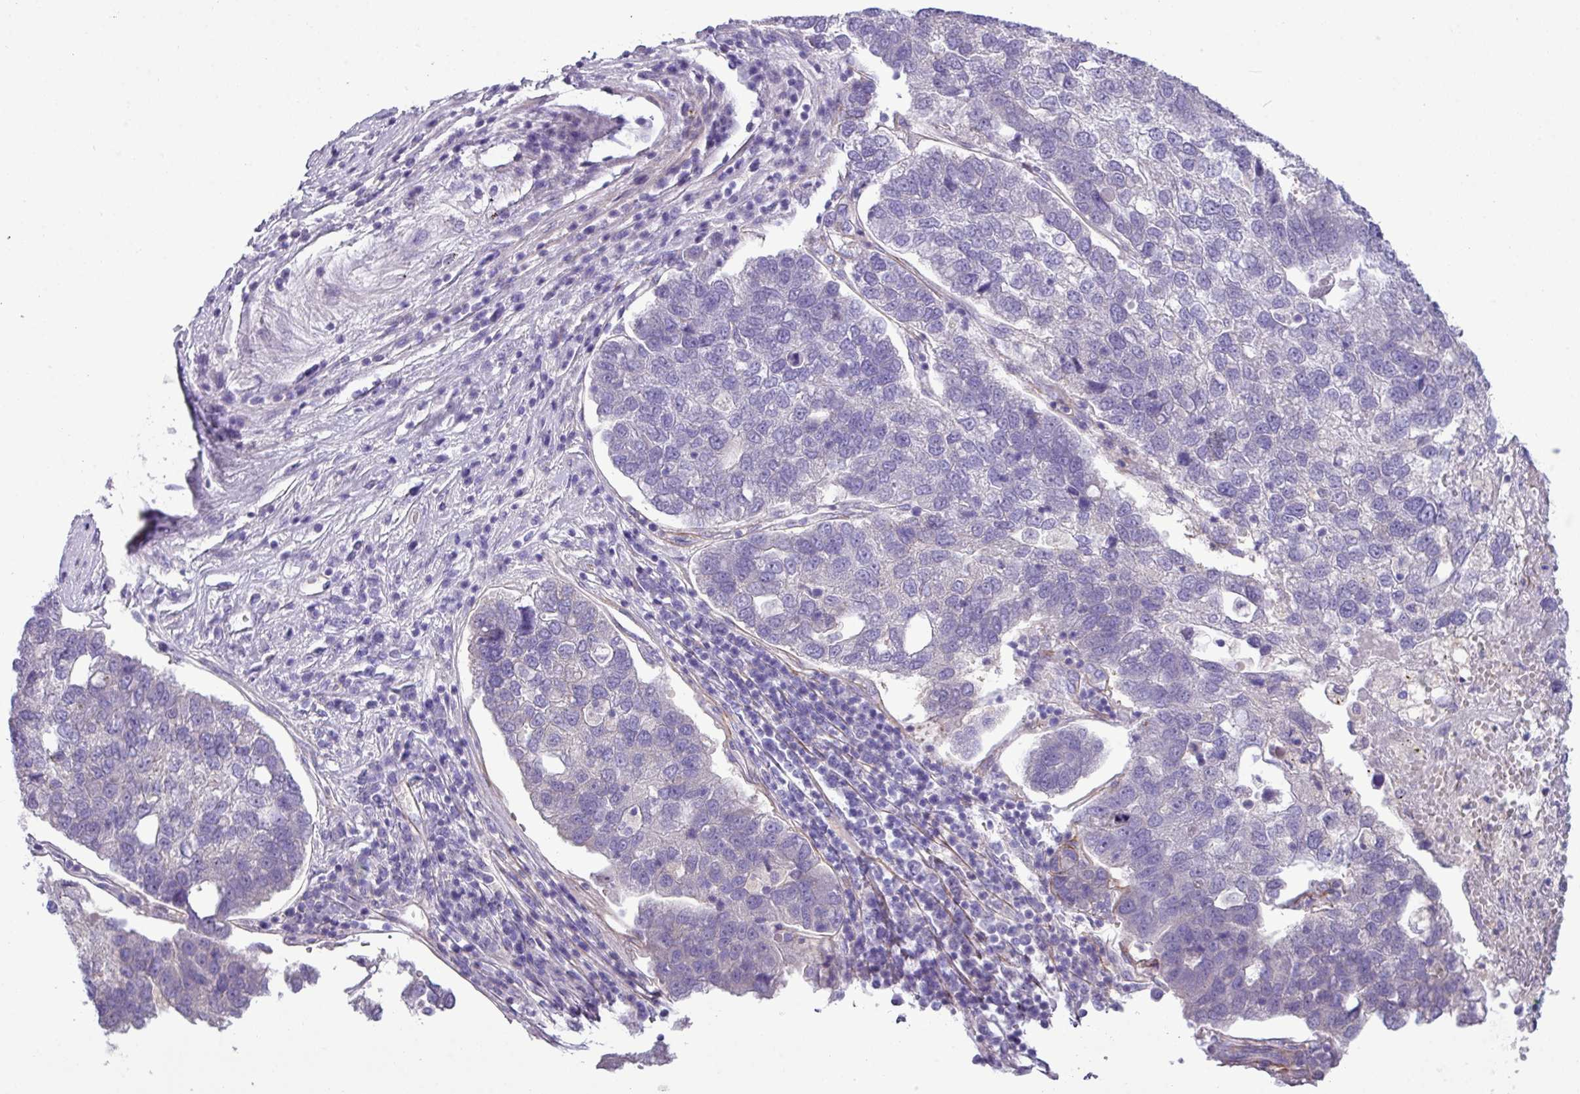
{"staining": {"intensity": "negative", "quantity": "none", "location": "none"}, "tissue": "pancreatic cancer", "cell_type": "Tumor cells", "image_type": "cancer", "snomed": [{"axis": "morphology", "description": "Adenocarcinoma, NOS"}, {"axis": "topography", "description": "Pancreas"}], "caption": "Adenocarcinoma (pancreatic) was stained to show a protein in brown. There is no significant expression in tumor cells. (DAB (3,3'-diaminobenzidine) IHC, high magnification).", "gene": "KIRREL3", "patient": {"sex": "female", "age": 61}}